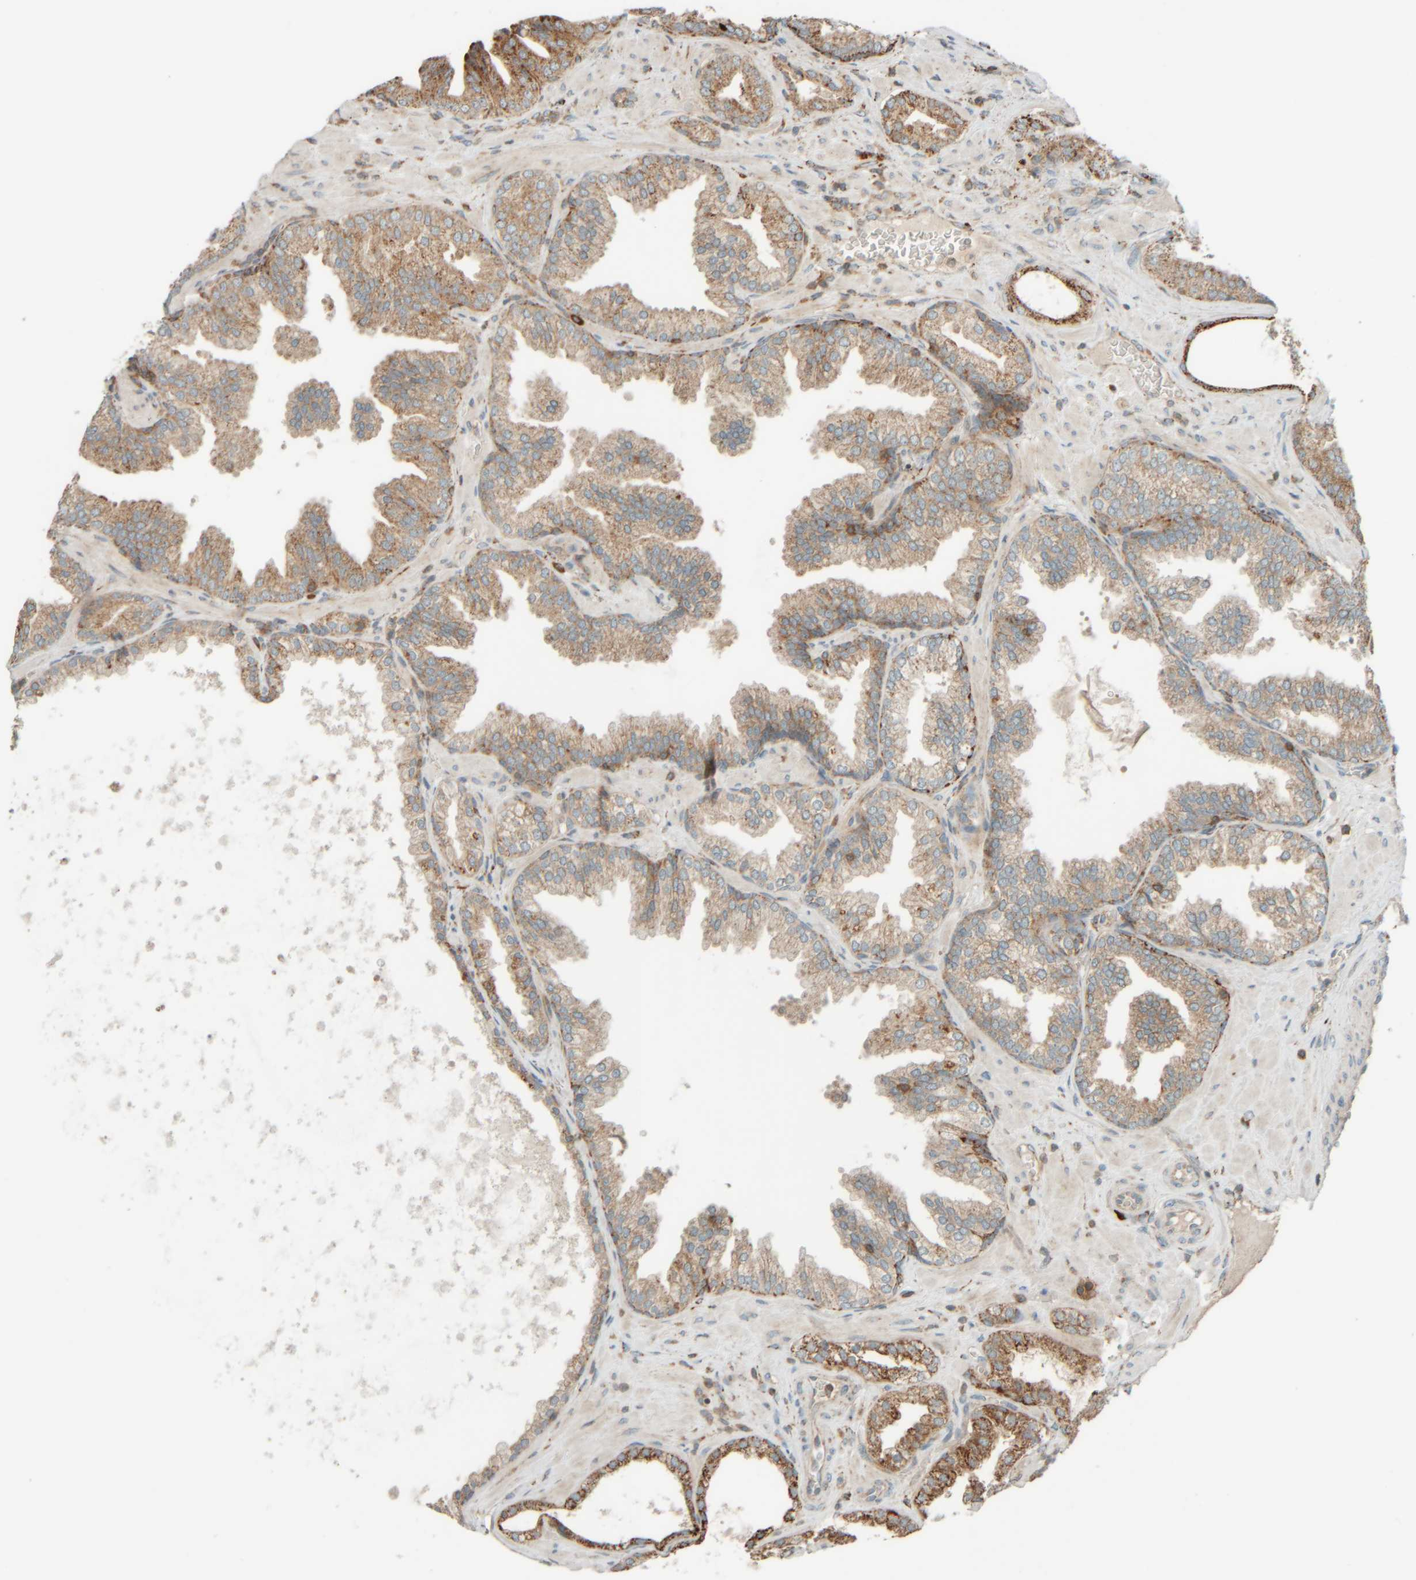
{"staining": {"intensity": "moderate", "quantity": ">75%", "location": "cytoplasmic/membranous"}, "tissue": "prostate cancer", "cell_type": "Tumor cells", "image_type": "cancer", "snomed": [{"axis": "morphology", "description": "Adenocarcinoma, Low grade"}, {"axis": "topography", "description": "Prostate"}], "caption": "High-magnification brightfield microscopy of adenocarcinoma (low-grade) (prostate) stained with DAB (3,3'-diaminobenzidine) (brown) and counterstained with hematoxylin (blue). tumor cells exhibit moderate cytoplasmic/membranous staining is appreciated in approximately>75% of cells.", "gene": "SPAG5", "patient": {"sex": "male", "age": 62}}